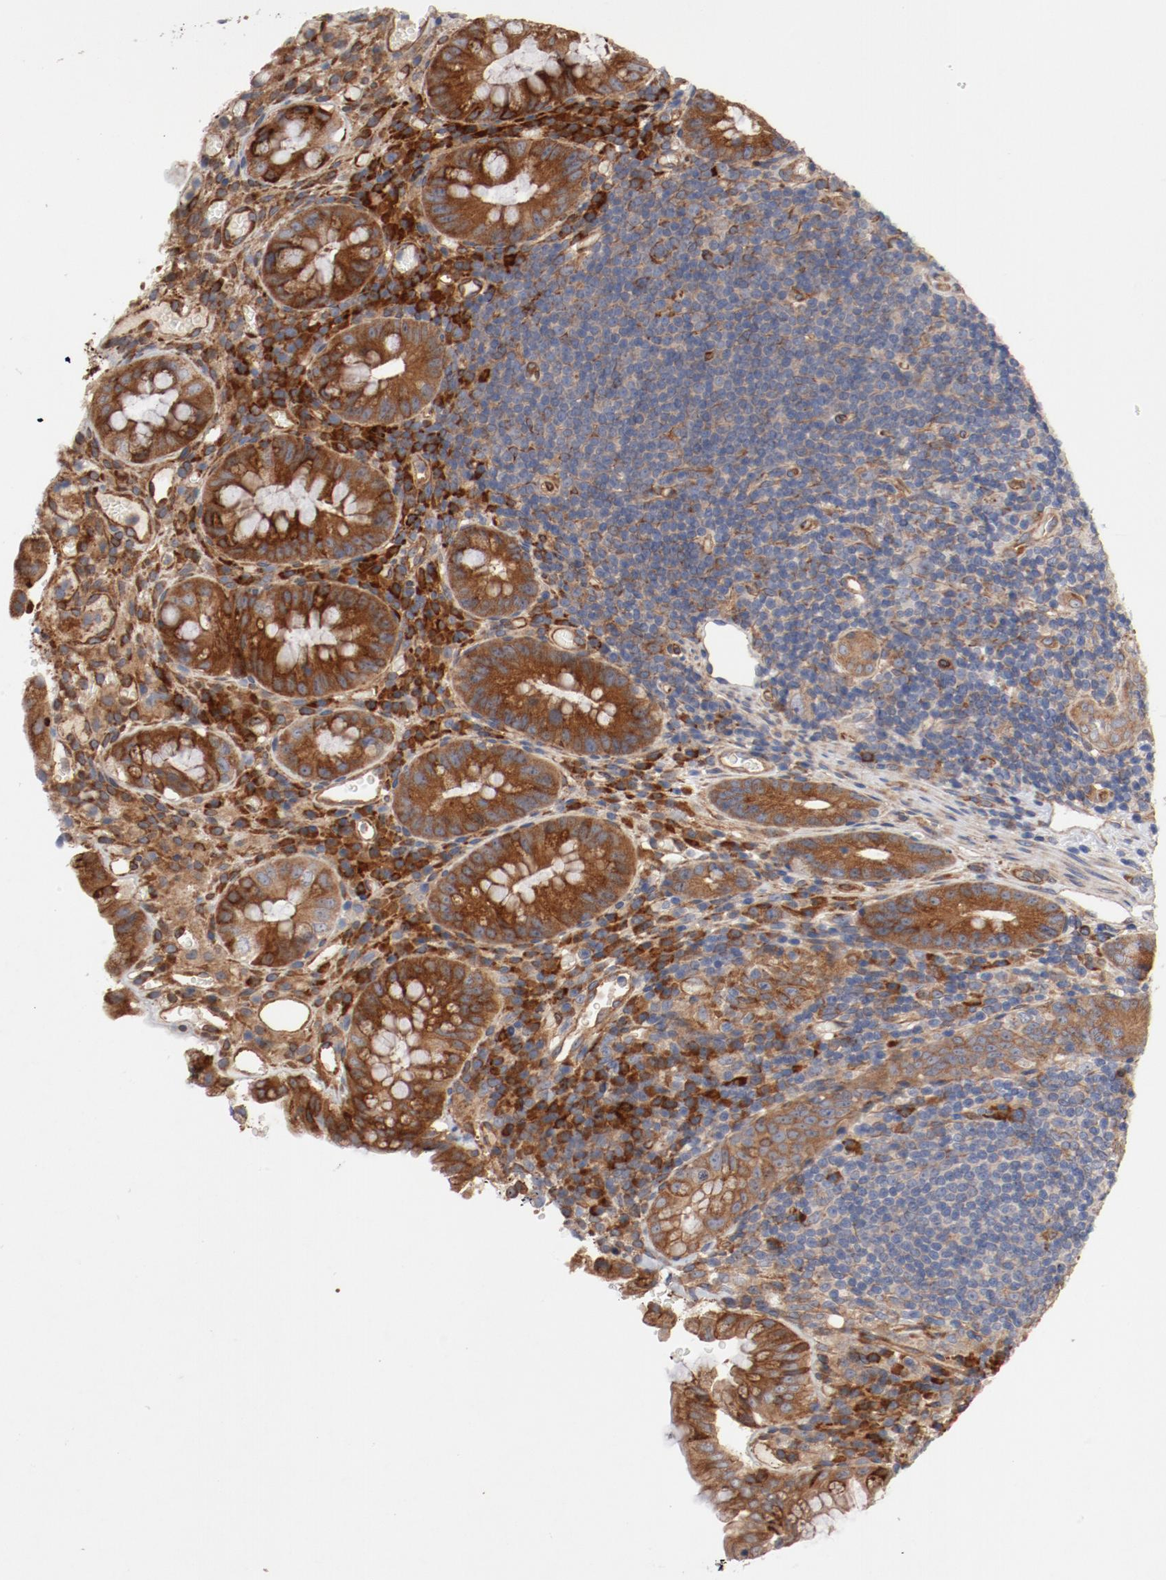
{"staining": {"intensity": "moderate", "quantity": ">75%", "location": "cytoplasmic/membranous"}, "tissue": "colon", "cell_type": "Endothelial cells", "image_type": "normal", "snomed": [{"axis": "morphology", "description": "Normal tissue, NOS"}, {"axis": "topography", "description": "Colon"}], "caption": "Protein staining by immunohistochemistry (IHC) displays moderate cytoplasmic/membranous staining in about >75% of endothelial cells in unremarkable colon. (Brightfield microscopy of DAB IHC at high magnification).", "gene": "PITPNM2", "patient": {"sex": "female", "age": 46}}